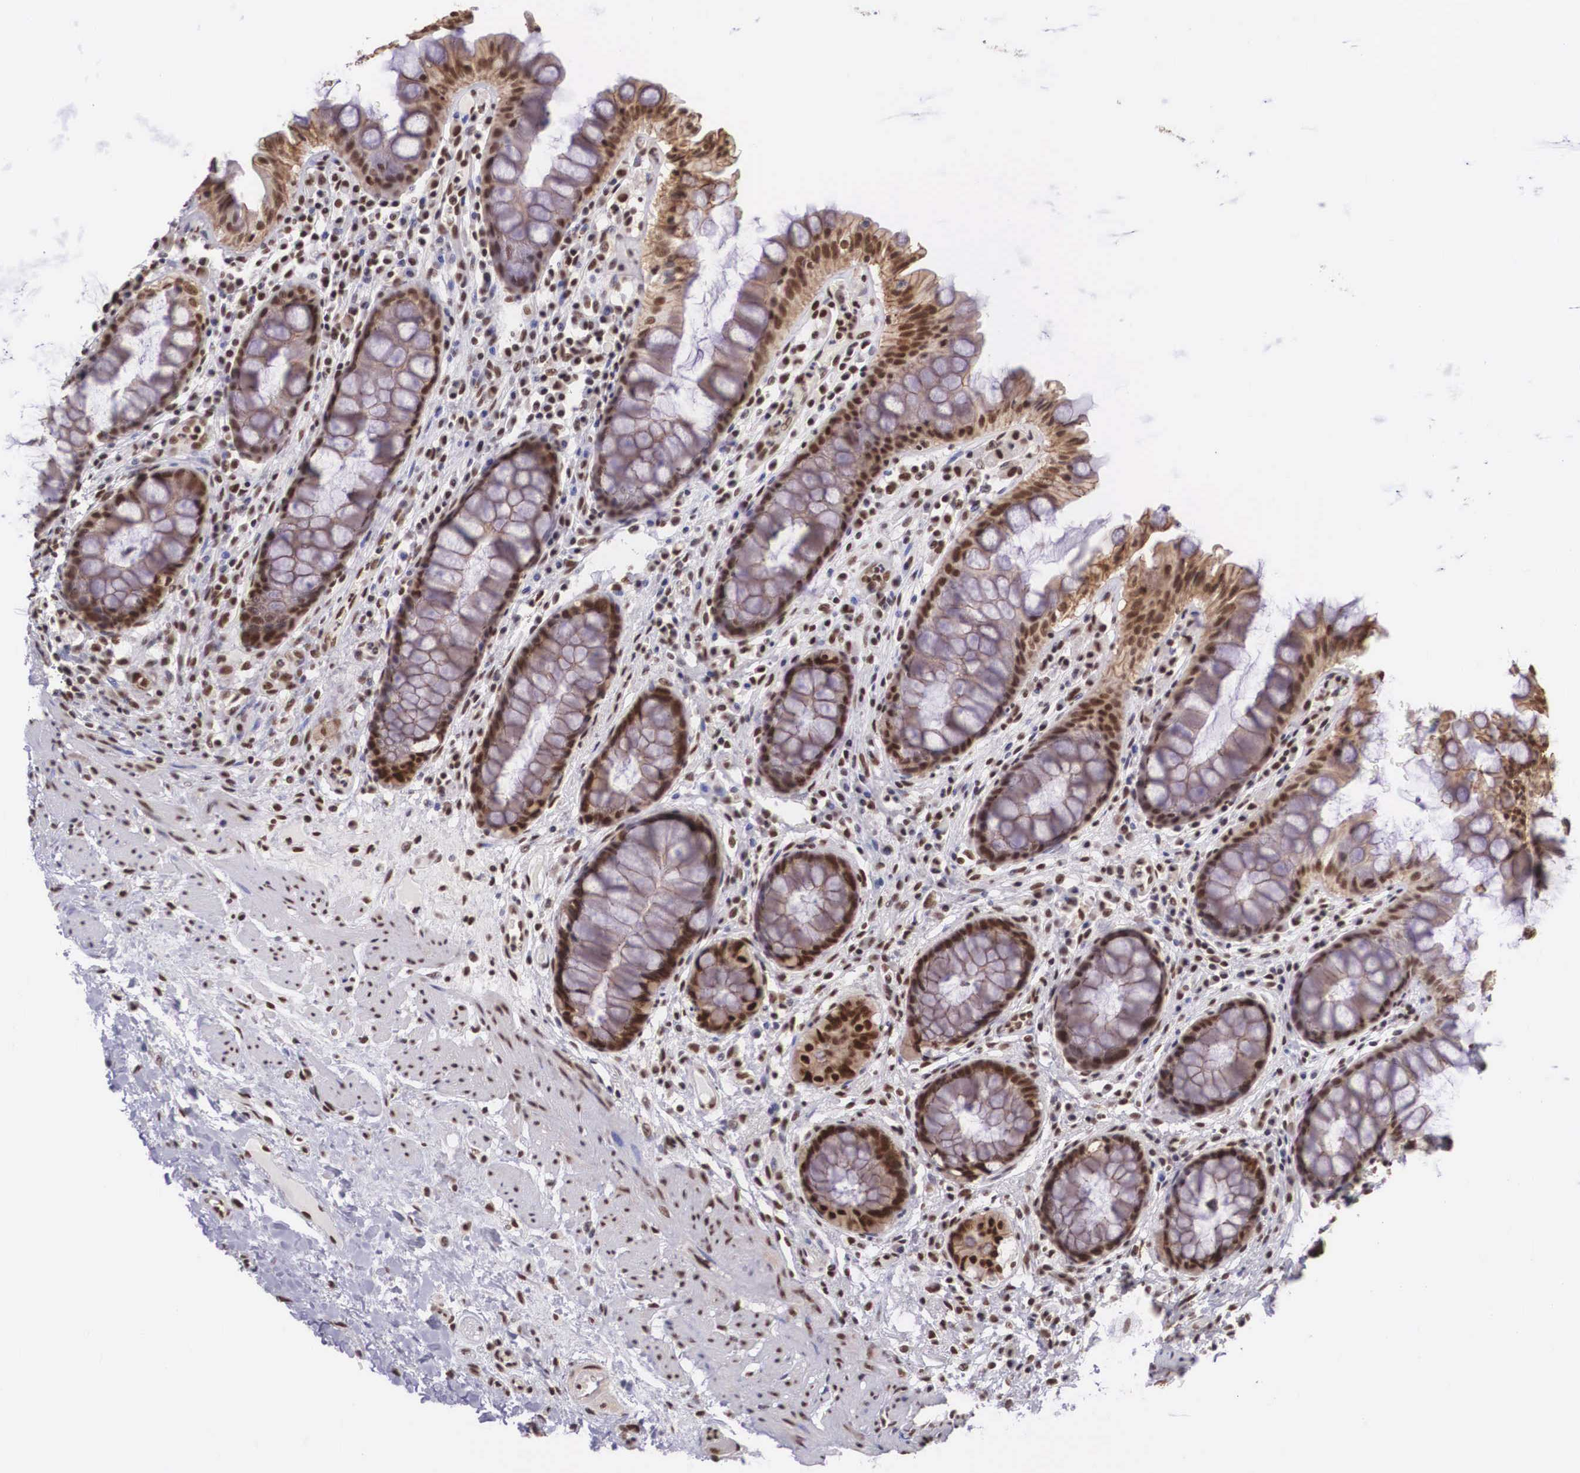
{"staining": {"intensity": "strong", "quantity": ">75%", "location": "nuclear"}, "tissue": "rectum", "cell_type": "Glandular cells", "image_type": "normal", "snomed": [{"axis": "morphology", "description": "Normal tissue, NOS"}, {"axis": "topography", "description": "Rectum"}], "caption": "Glandular cells show high levels of strong nuclear positivity in approximately >75% of cells in normal human rectum. (Stains: DAB (3,3'-diaminobenzidine) in brown, nuclei in blue, Microscopy: brightfield microscopy at high magnification).", "gene": "POLR2F", "patient": {"sex": "female", "age": 75}}